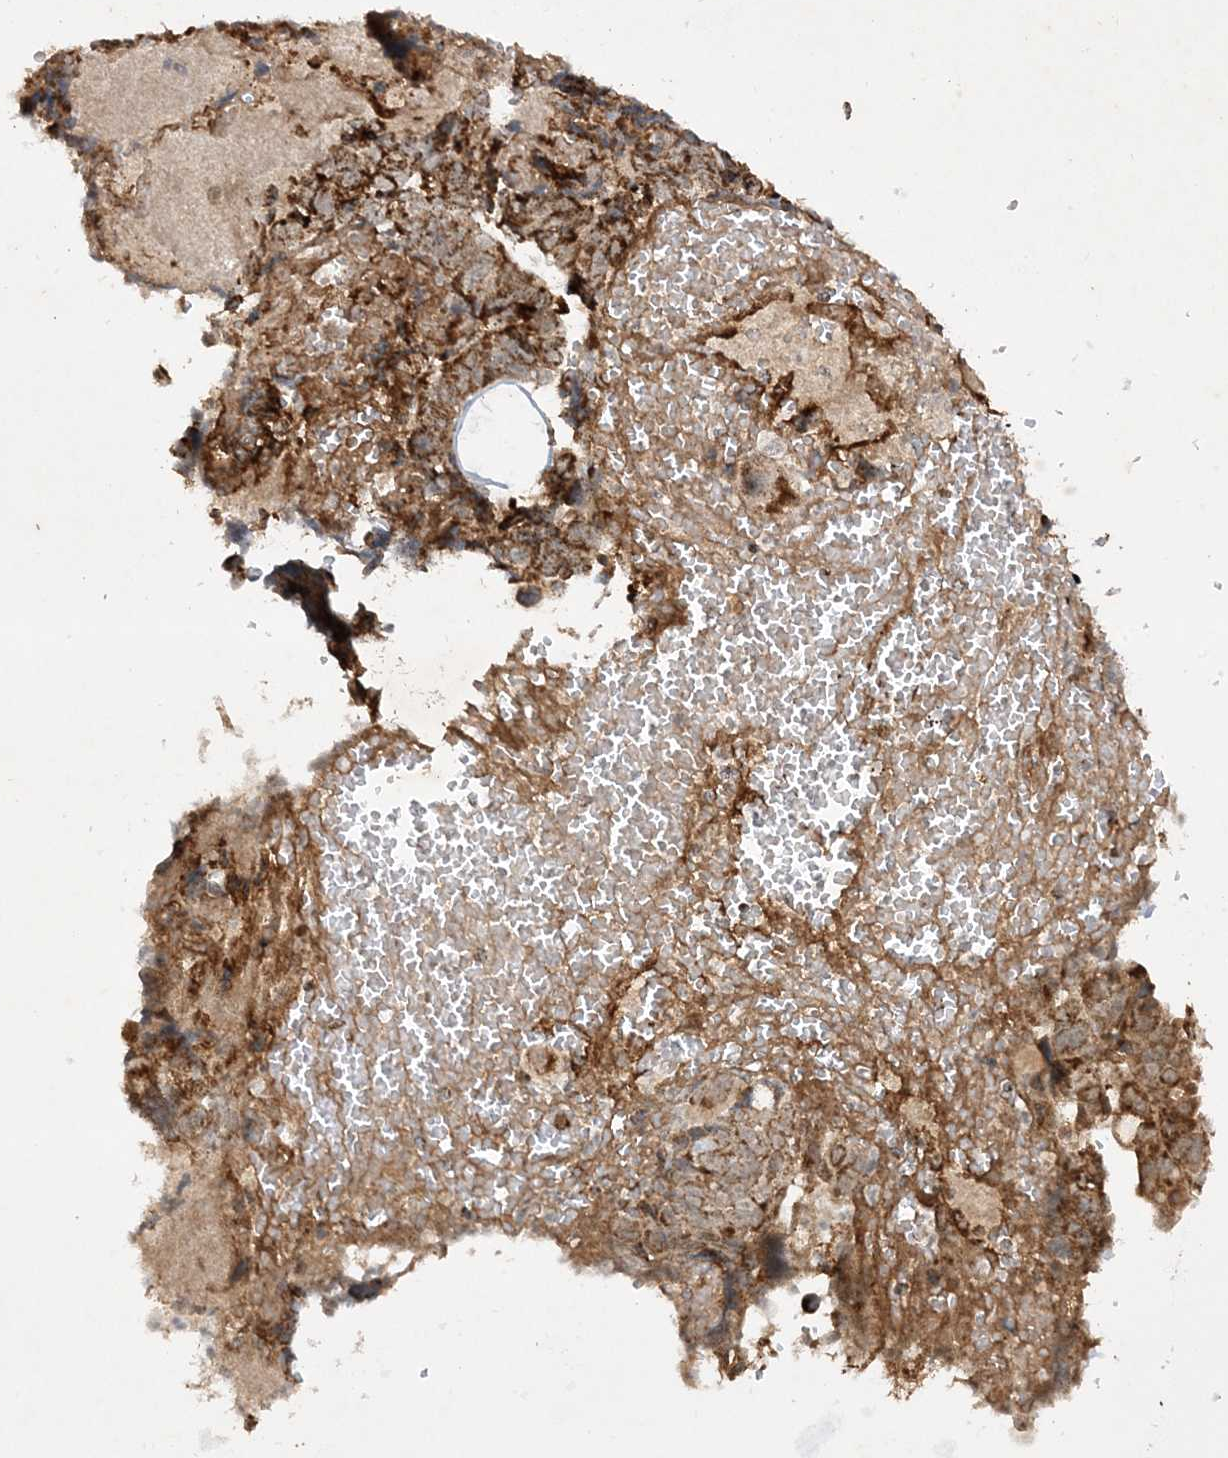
{"staining": {"intensity": "strong", "quantity": ">75%", "location": "cytoplasmic/membranous"}, "tissue": "ovarian cancer", "cell_type": "Tumor cells", "image_type": "cancer", "snomed": [{"axis": "morphology", "description": "Cystadenocarcinoma, serous, NOS"}, {"axis": "topography", "description": "Ovary"}], "caption": "Protein expression analysis of human ovarian cancer (serous cystadenocarcinoma) reveals strong cytoplasmic/membranous staining in about >75% of tumor cells.", "gene": "NDUFAF3", "patient": {"sex": "female", "age": 79}}